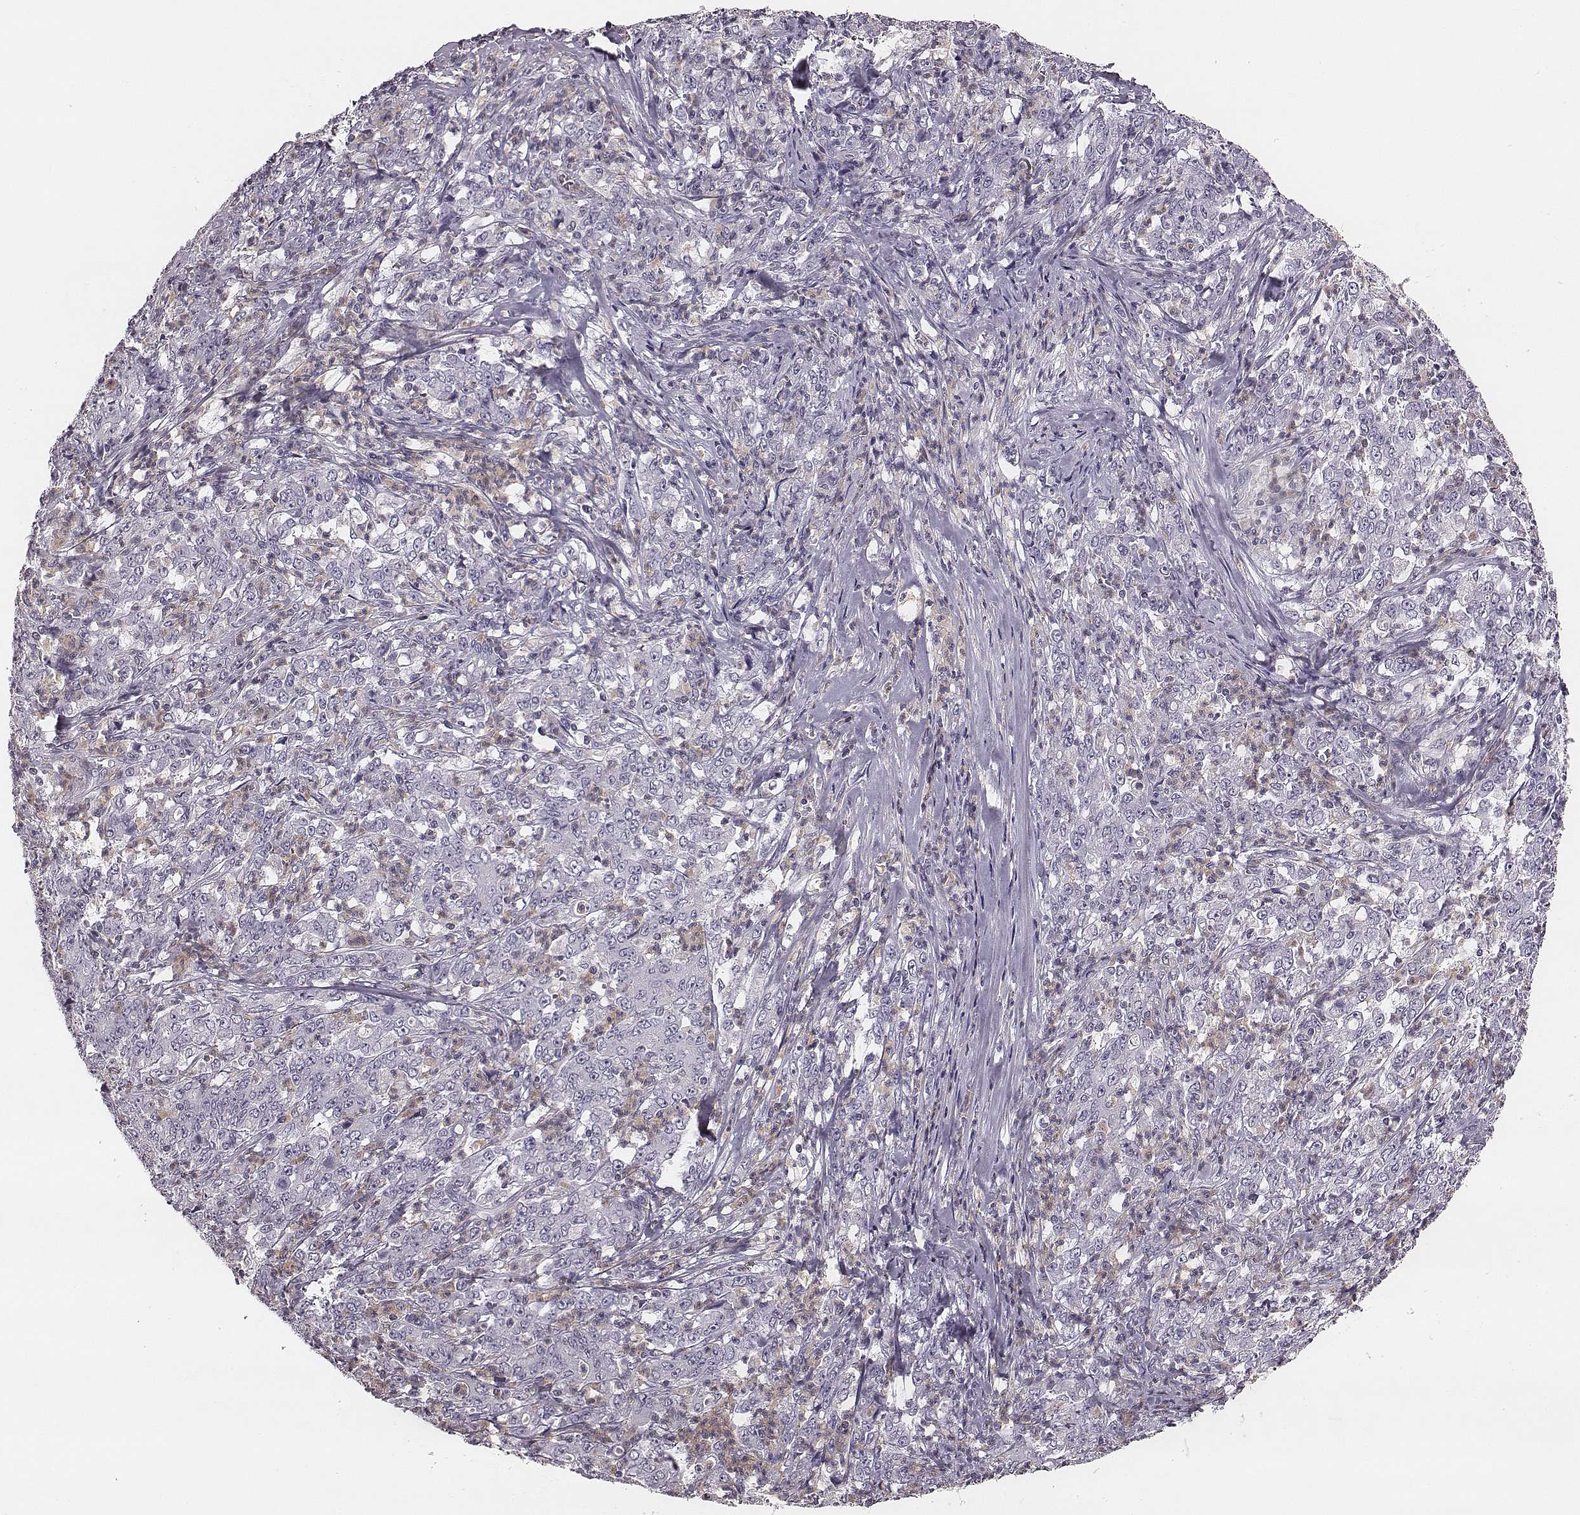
{"staining": {"intensity": "negative", "quantity": "none", "location": "none"}, "tissue": "stomach cancer", "cell_type": "Tumor cells", "image_type": "cancer", "snomed": [{"axis": "morphology", "description": "Adenocarcinoma, NOS"}, {"axis": "topography", "description": "Stomach, lower"}], "caption": "Immunohistochemical staining of human stomach cancer (adenocarcinoma) shows no significant expression in tumor cells.", "gene": "ZNF365", "patient": {"sex": "female", "age": 71}}